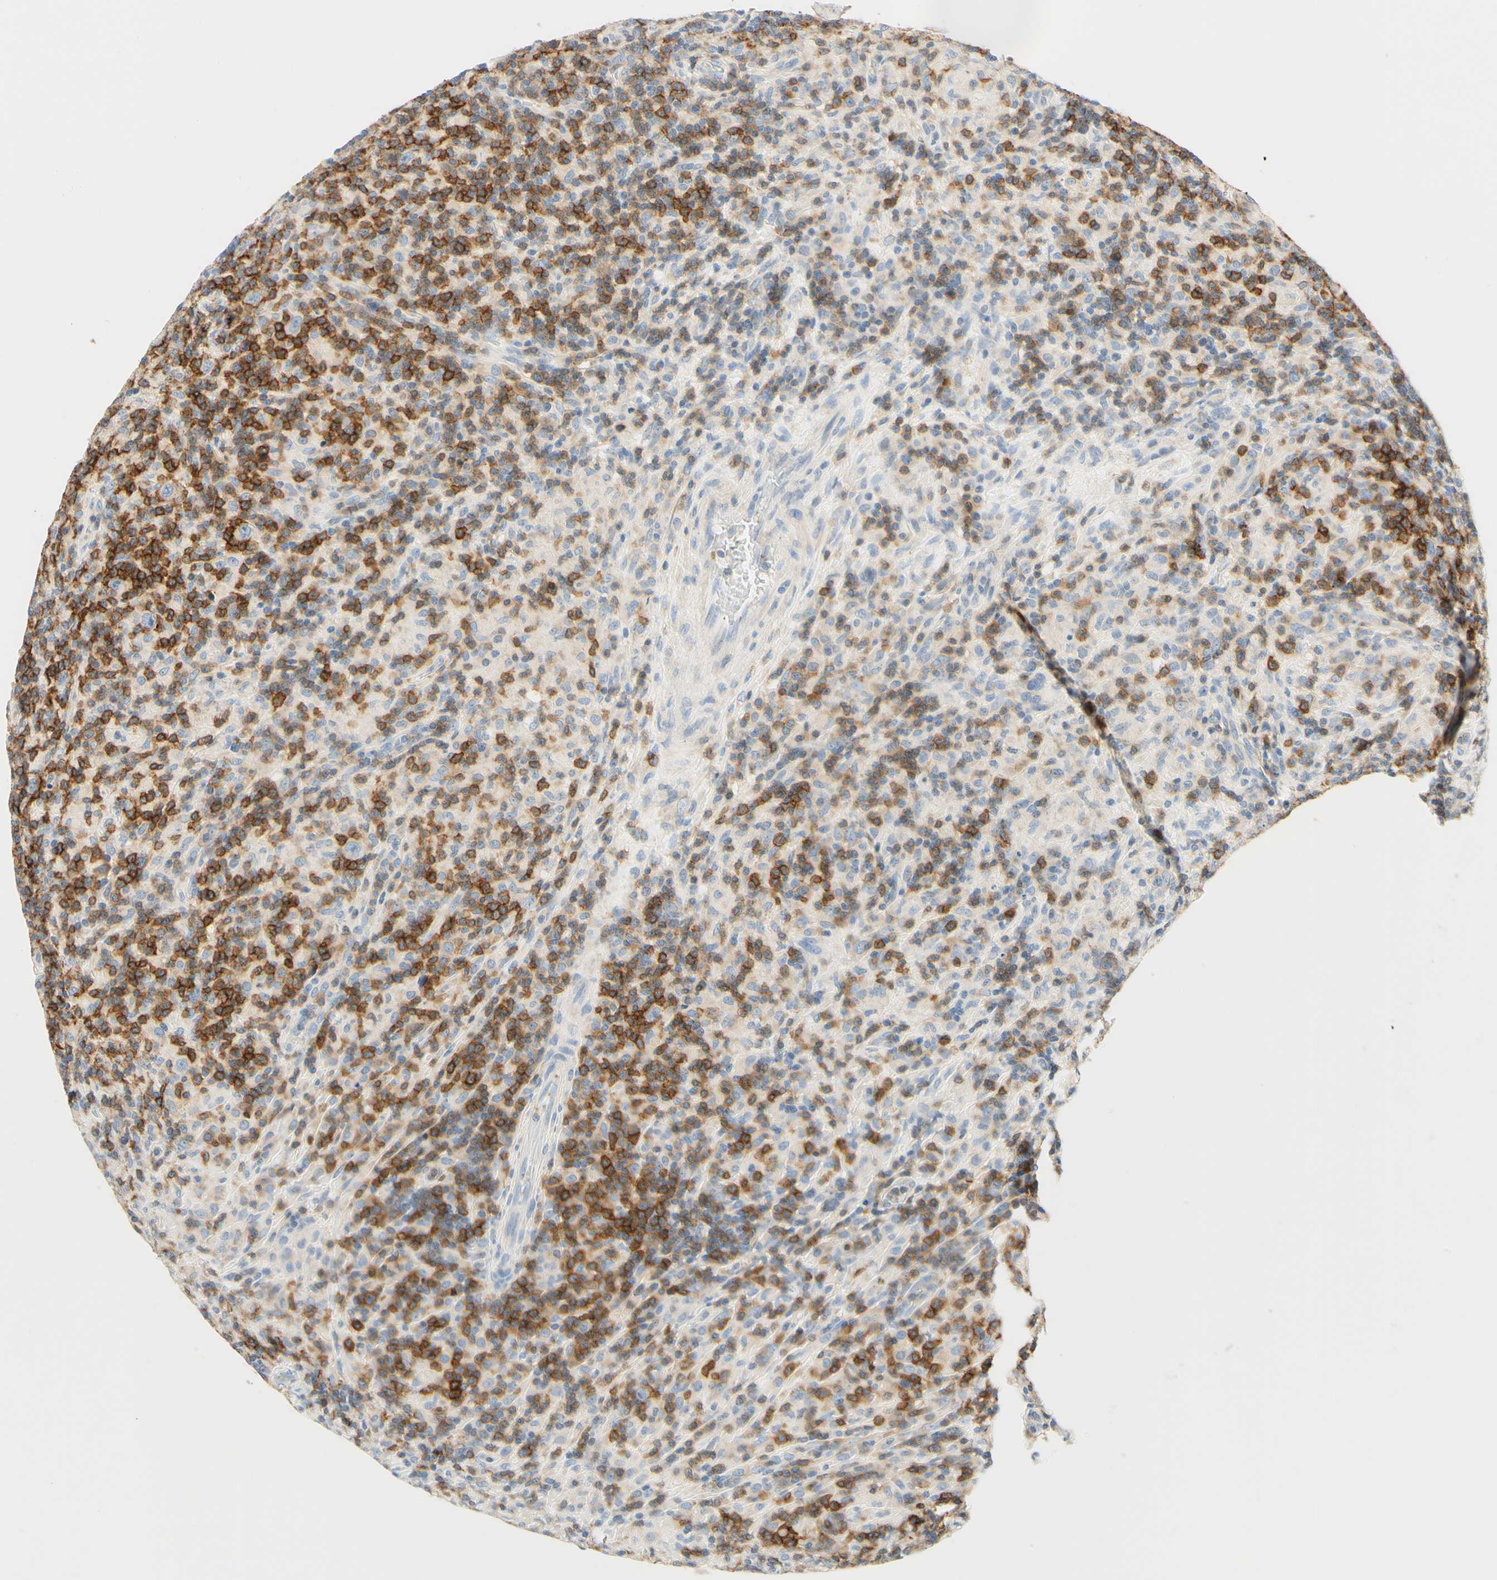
{"staining": {"intensity": "negative", "quantity": "none", "location": "none"}, "tissue": "lymphoma", "cell_type": "Tumor cells", "image_type": "cancer", "snomed": [{"axis": "morphology", "description": "Hodgkin's disease, NOS"}, {"axis": "topography", "description": "Lymph node"}], "caption": "Immunohistochemistry (IHC) of Hodgkin's disease exhibits no staining in tumor cells.", "gene": "LAT", "patient": {"sex": "male", "age": 70}}